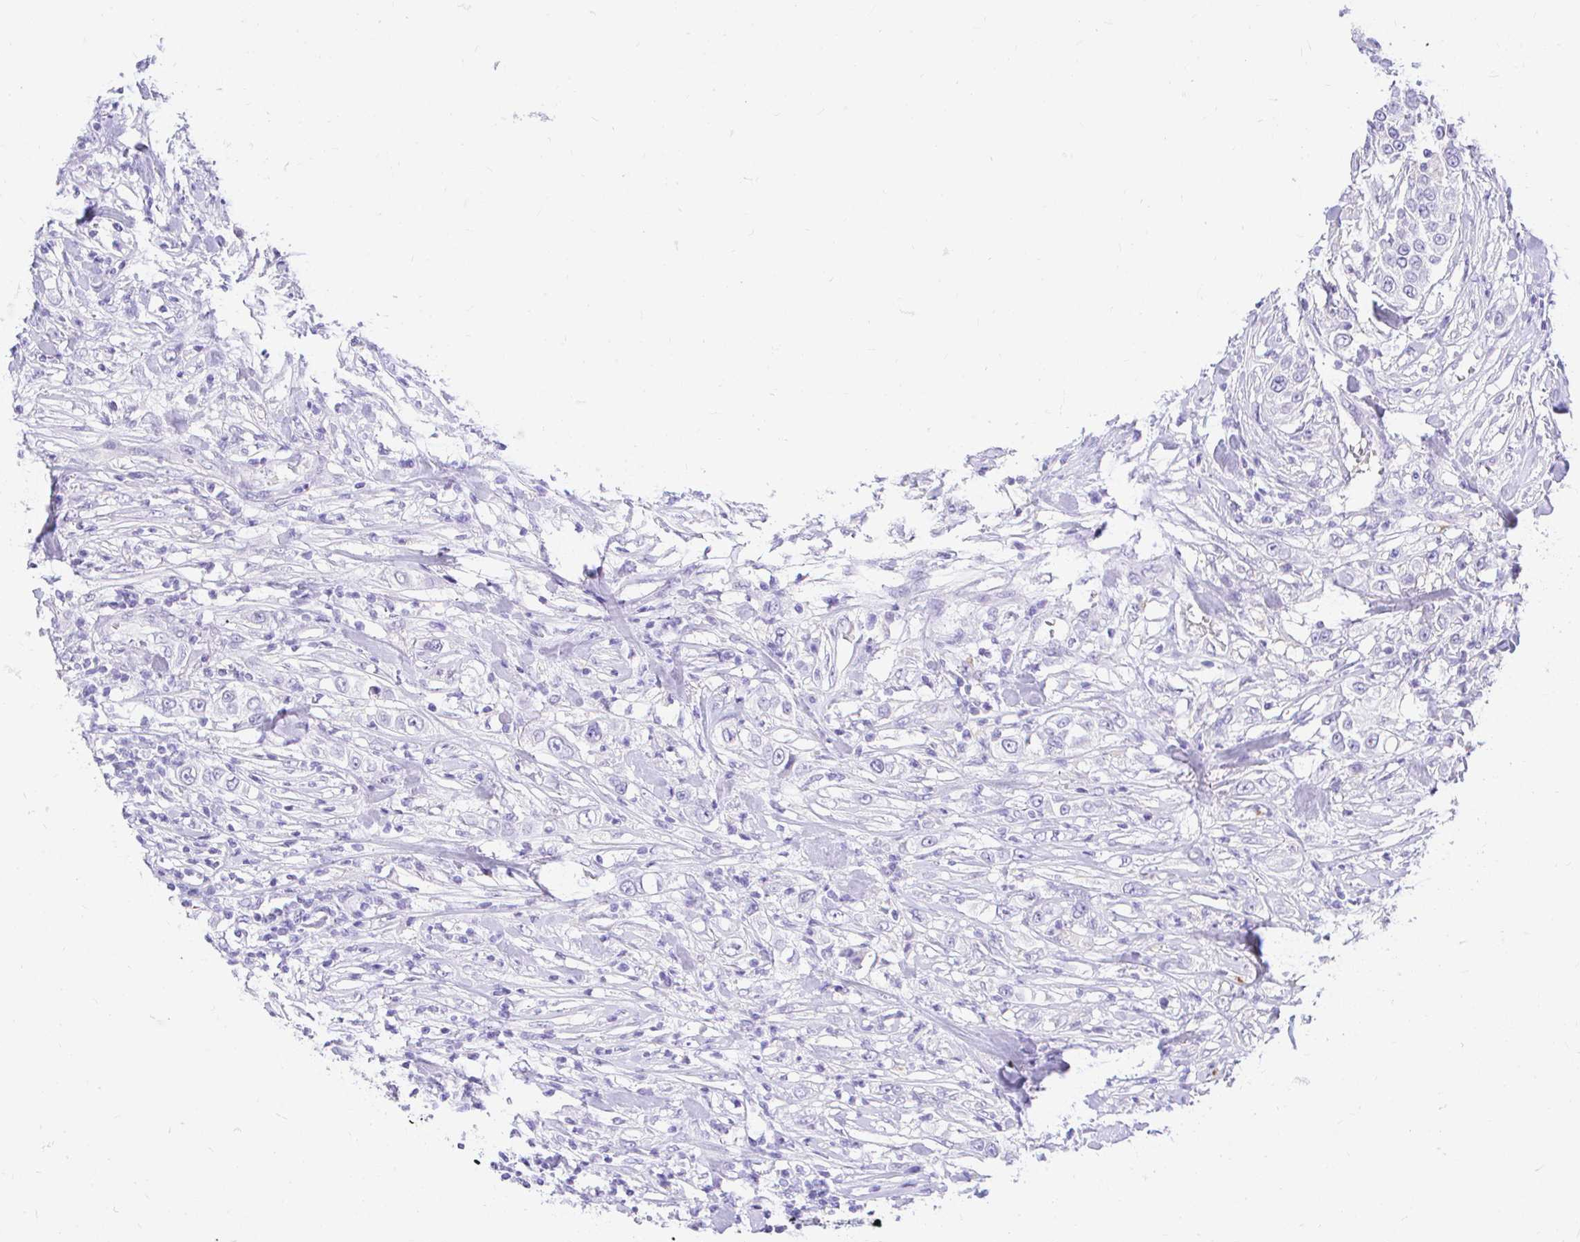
{"staining": {"intensity": "negative", "quantity": "none", "location": "none"}, "tissue": "urothelial cancer", "cell_type": "Tumor cells", "image_type": "cancer", "snomed": [{"axis": "morphology", "description": "Urothelial carcinoma, High grade"}, {"axis": "topography", "description": "Urinary bladder"}], "caption": "An image of human urothelial cancer is negative for staining in tumor cells.", "gene": "FATE1", "patient": {"sex": "female", "age": 80}}